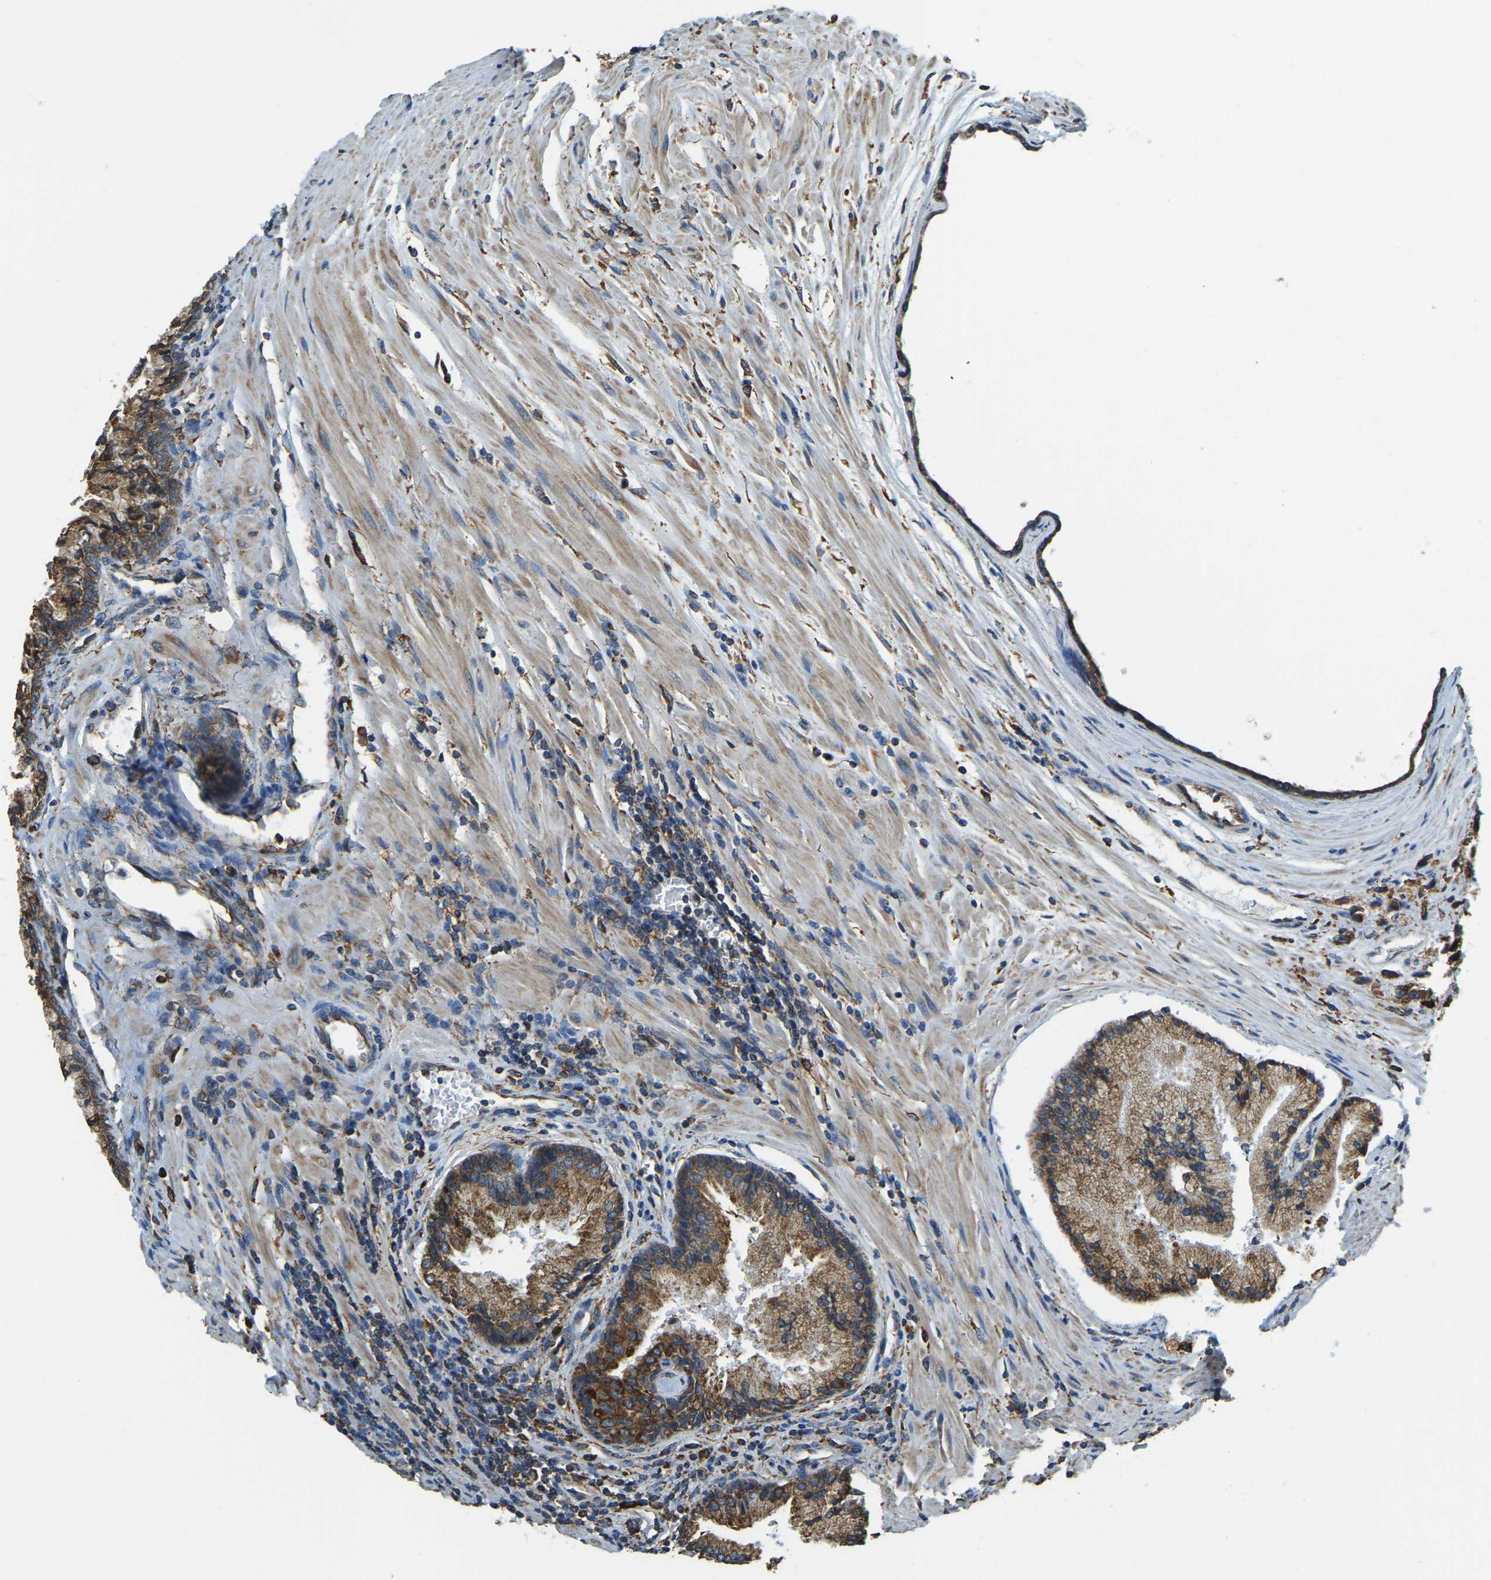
{"staining": {"intensity": "moderate", "quantity": ">75%", "location": "cytoplasmic/membranous"}, "tissue": "prostate cancer", "cell_type": "Tumor cells", "image_type": "cancer", "snomed": [{"axis": "morphology", "description": "Adenocarcinoma, High grade"}, {"axis": "topography", "description": "Prostate"}], "caption": "Prostate cancer stained with IHC reveals moderate cytoplasmic/membranous expression in approximately >75% of tumor cells. The protein of interest is shown in brown color, while the nuclei are stained blue.", "gene": "RNF115", "patient": {"sex": "male", "age": 58}}